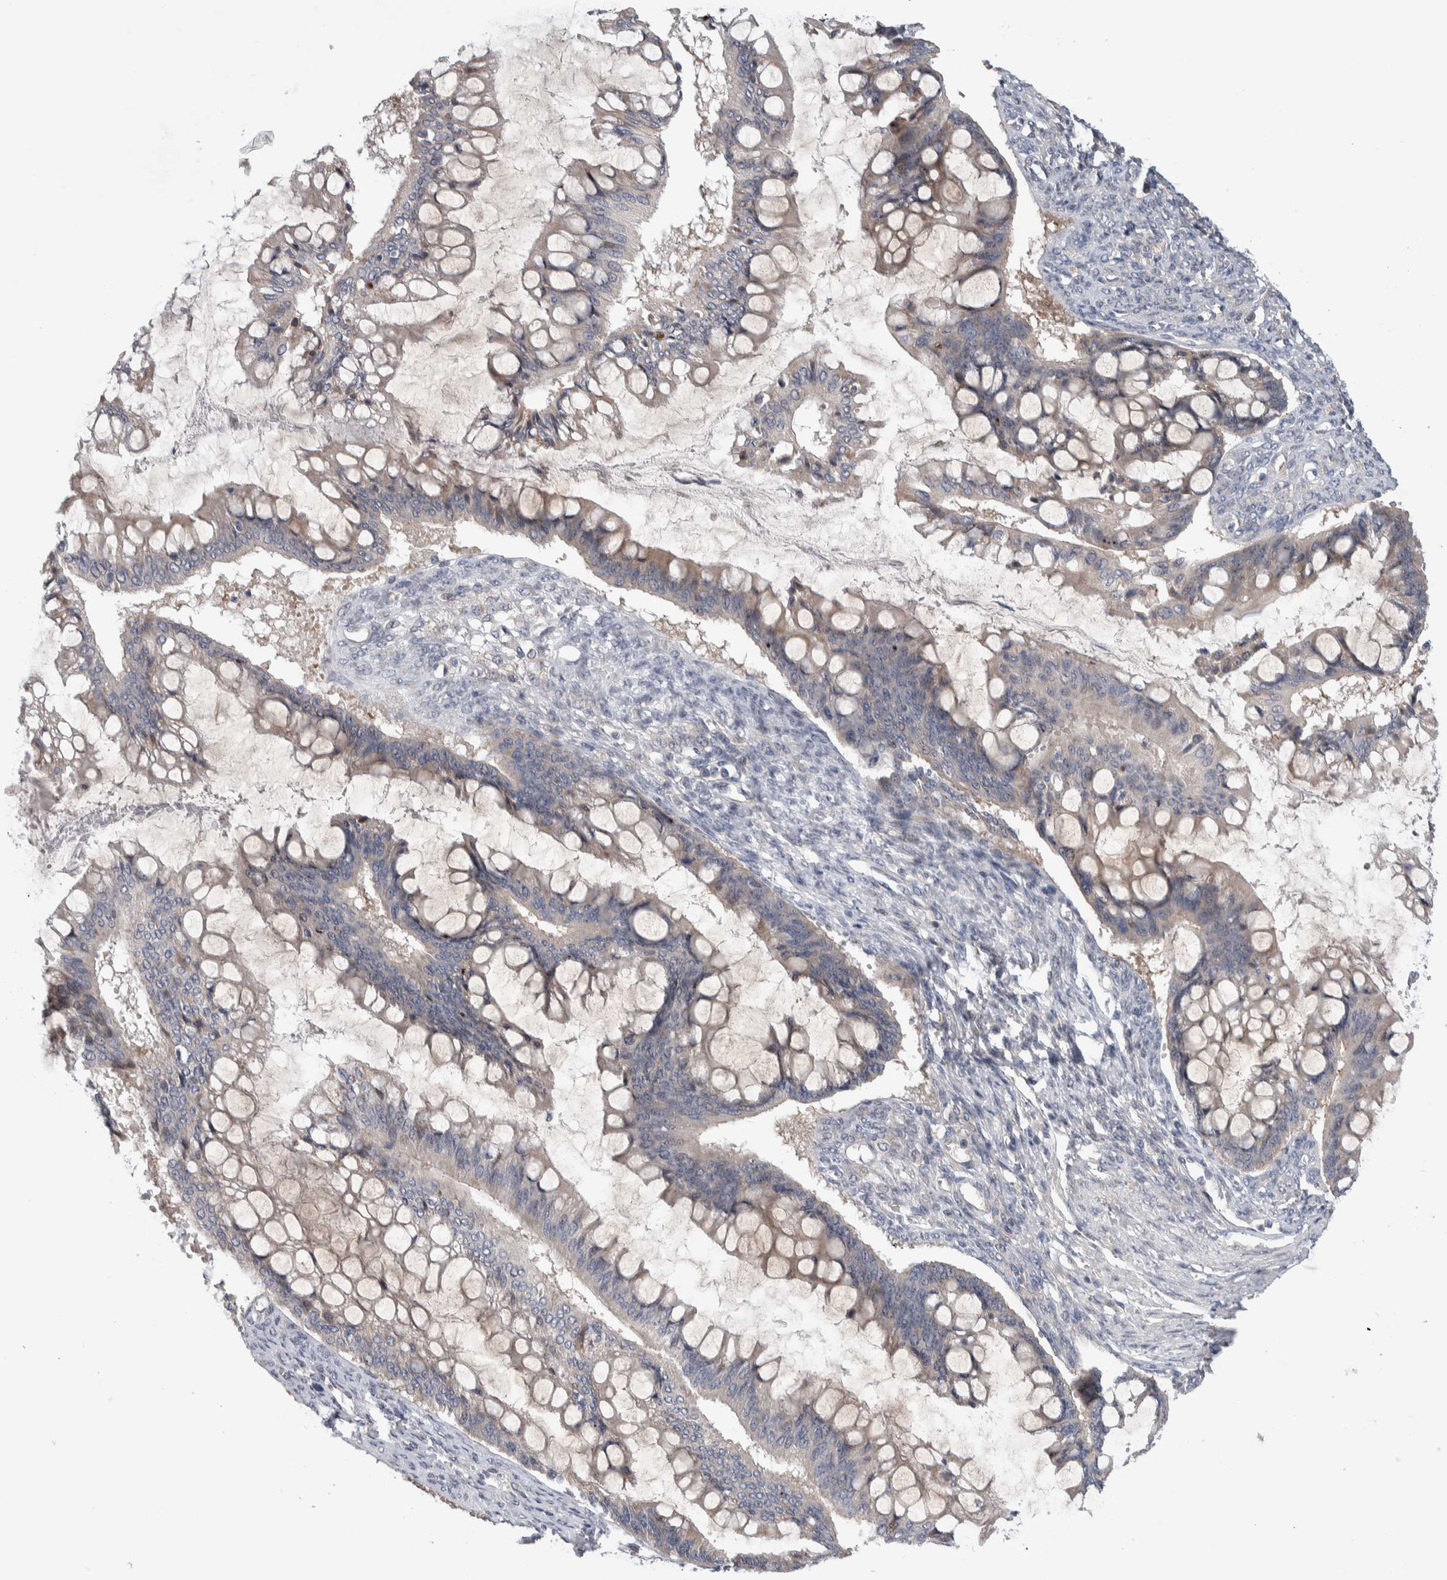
{"staining": {"intensity": "weak", "quantity": ">75%", "location": "cytoplasmic/membranous"}, "tissue": "ovarian cancer", "cell_type": "Tumor cells", "image_type": "cancer", "snomed": [{"axis": "morphology", "description": "Cystadenocarcinoma, mucinous, NOS"}, {"axis": "topography", "description": "Ovary"}], "caption": "A histopathology image of human ovarian cancer stained for a protein reveals weak cytoplasmic/membranous brown staining in tumor cells. (DAB (3,3'-diaminobenzidine) = brown stain, brightfield microscopy at high magnification).", "gene": "IBTK", "patient": {"sex": "female", "age": 73}}